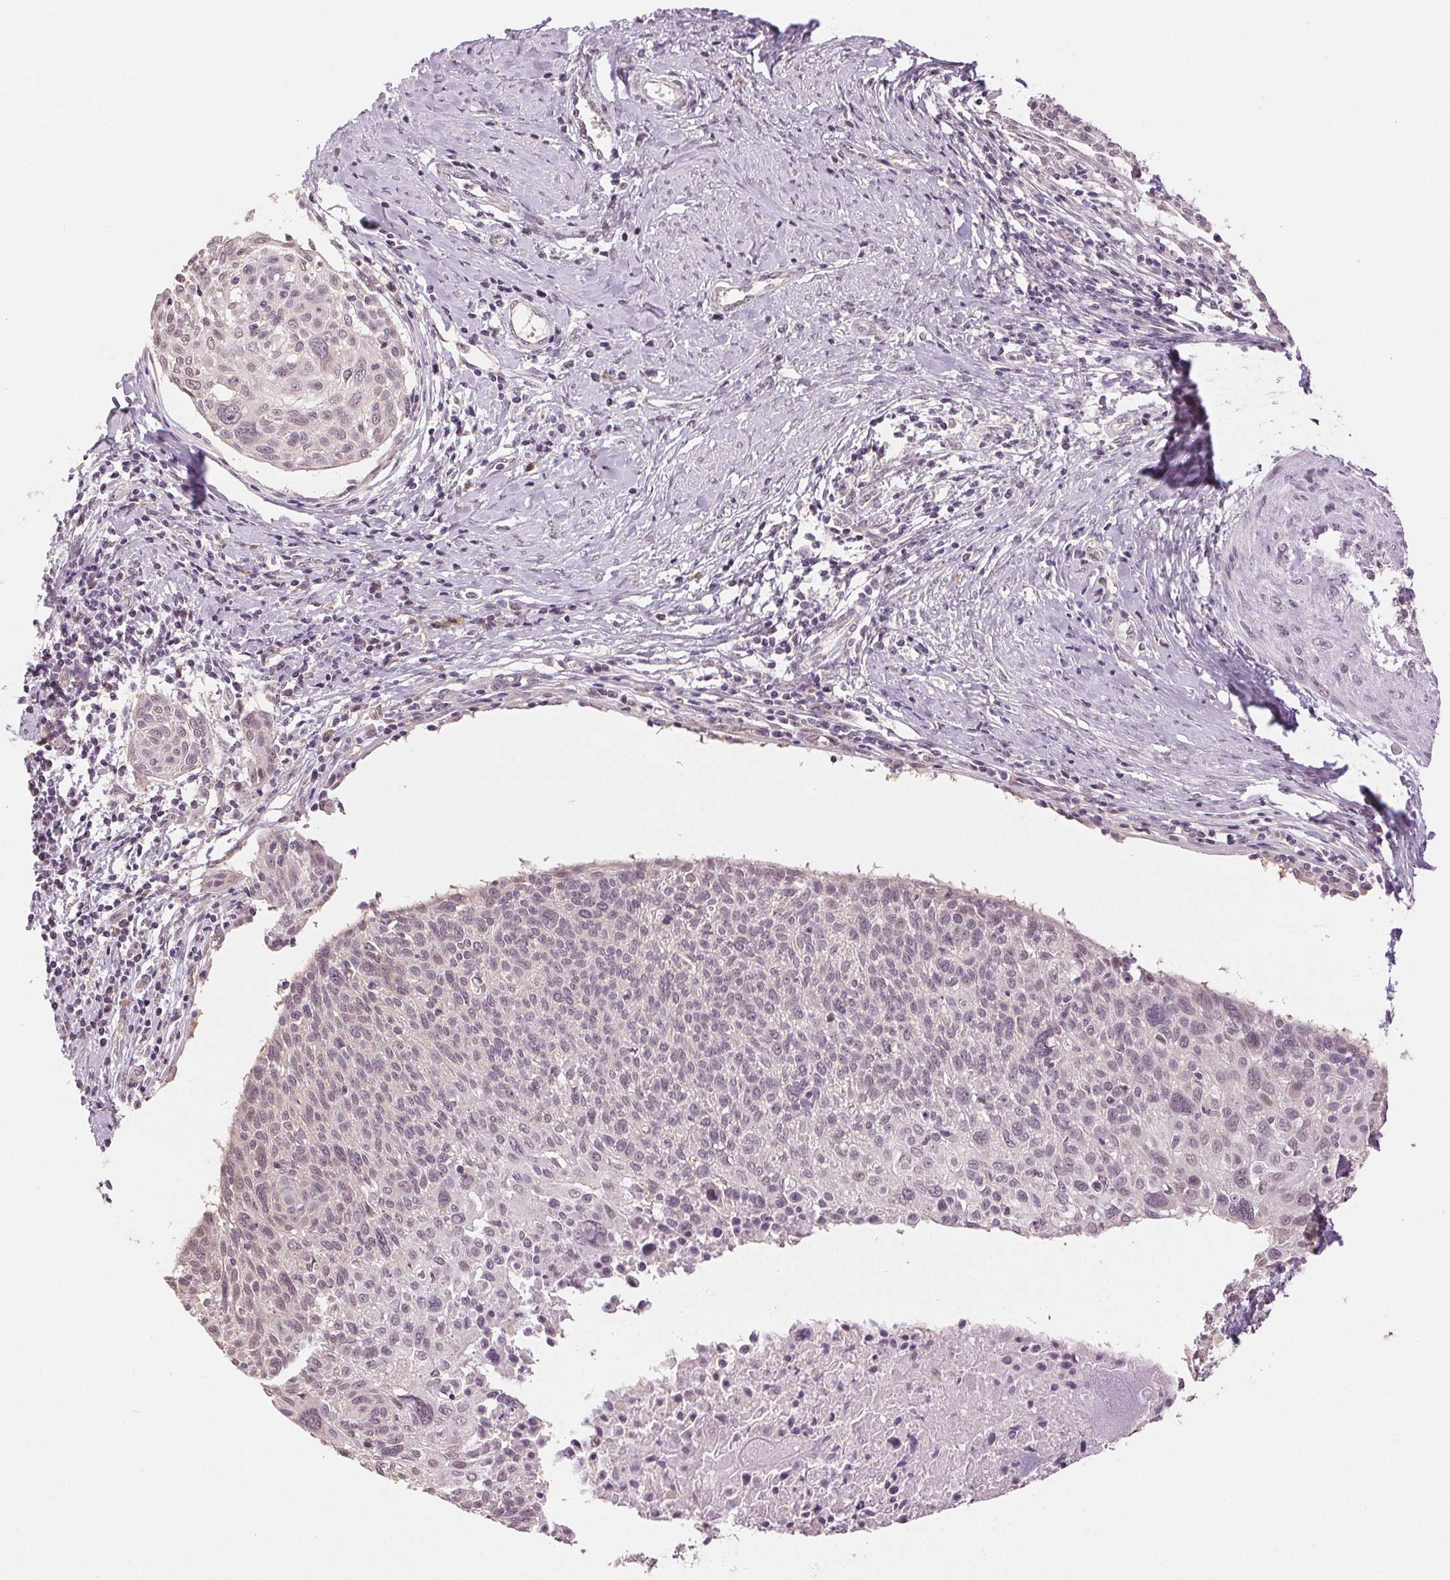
{"staining": {"intensity": "weak", "quantity": "<25%", "location": "nuclear"}, "tissue": "cervical cancer", "cell_type": "Tumor cells", "image_type": "cancer", "snomed": [{"axis": "morphology", "description": "Squamous cell carcinoma, NOS"}, {"axis": "topography", "description": "Cervix"}], "caption": "A photomicrograph of human cervical cancer (squamous cell carcinoma) is negative for staining in tumor cells.", "gene": "PLCB1", "patient": {"sex": "female", "age": 49}}